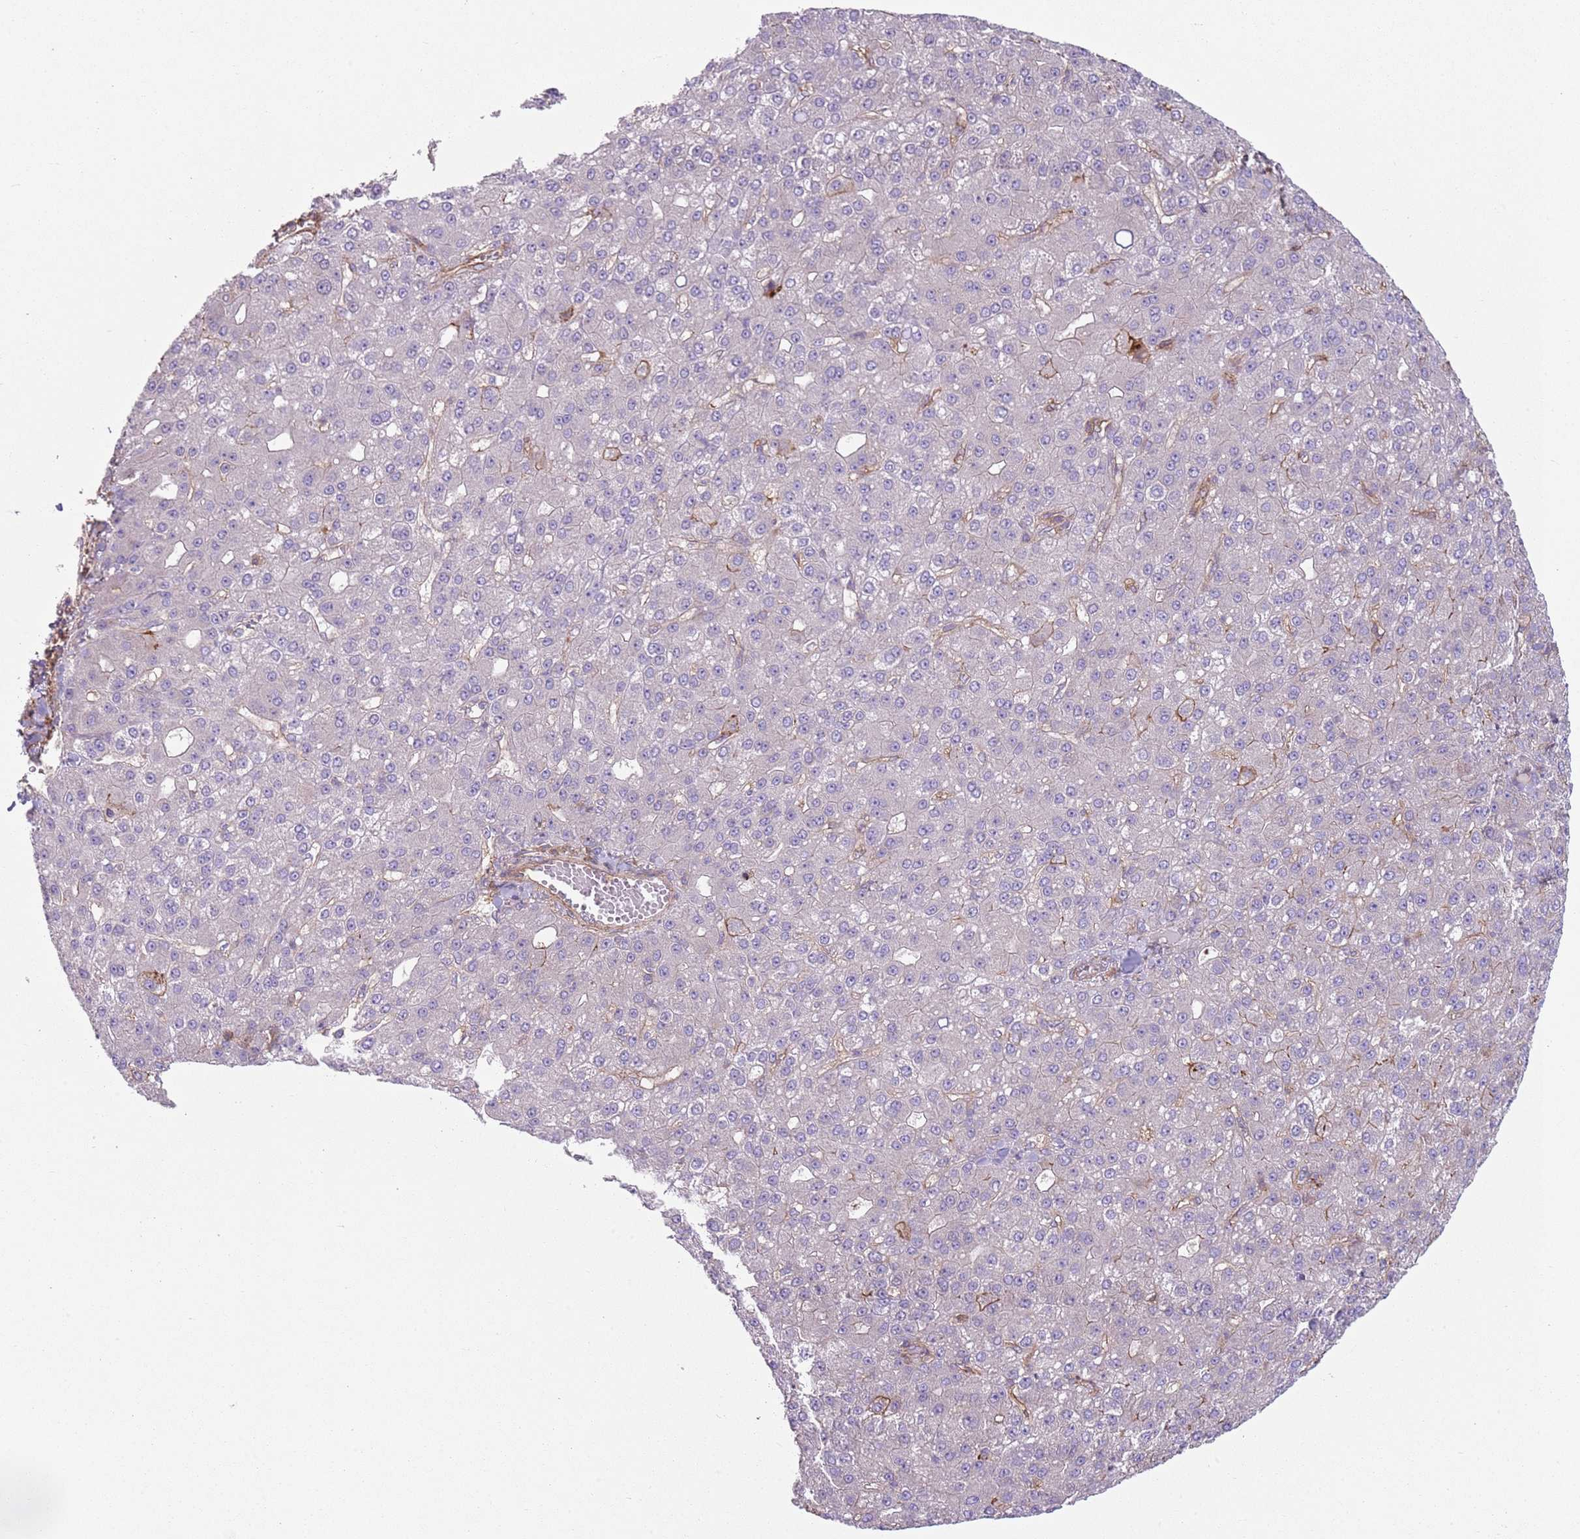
{"staining": {"intensity": "negative", "quantity": "none", "location": "none"}, "tissue": "liver cancer", "cell_type": "Tumor cells", "image_type": "cancer", "snomed": [{"axis": "morphology", "description": "Carcinoma, Hepatocellular, NOS"}, {"axis": "topography", "description": "Liver"}], "caption": "High magnification brightfield microscopy of liver hepatocellular carcinoma stained with DAB (3,3'-diaminobenzidine) (brown) and counterstained with hematoxylin (blue): tumor cells show no significant expression.", "gene": "GNAI3", "patient": {"sex": "male", "age": 67}}